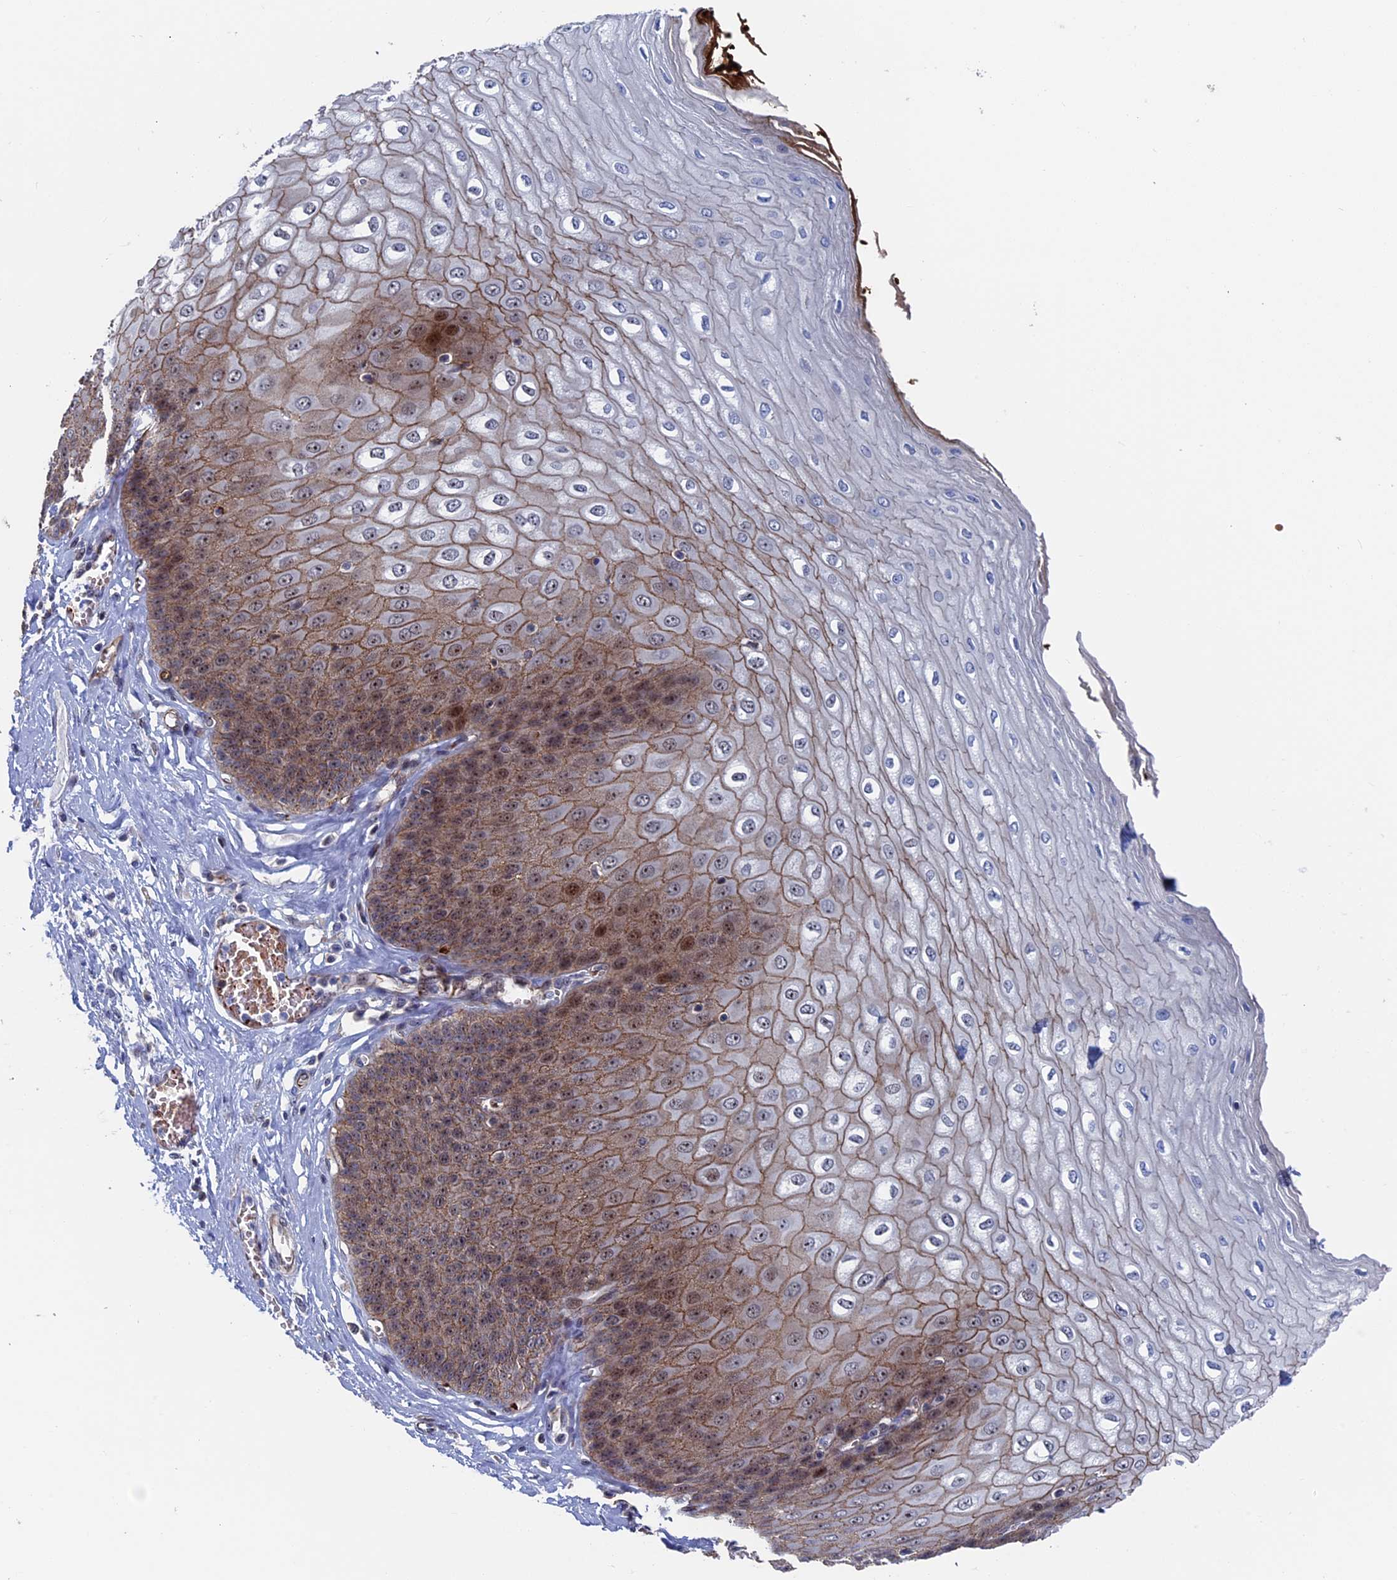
{"staining": {"intensity": "moderate", "quantity": "25%-75%", "location": "cytoplasmic/membranous,nuclear"}, "tissue": "esophagus", "cell_type": "Squamous epithelial cells", "image_type": "normal", "snomed": [{"axis": "morphology", "description": "Normal tissue, NOS"}, {"axis": "topography", "description": "Esophagus"}], "caption": "The photomicrograph exhibits staining of normal esophagus, revealing moderate cytoplasmic/membranous,nuclear protein positivity (brown color) within squamous epithelial cells. Using DAB (3,3'-diaminobenzidine) (brown) and hematoxylin (blue) stains, captured at high magnification using brightfield microscopy.", "gene": "EXOSC9", "patient": {"sex": "male", "age": 60}}